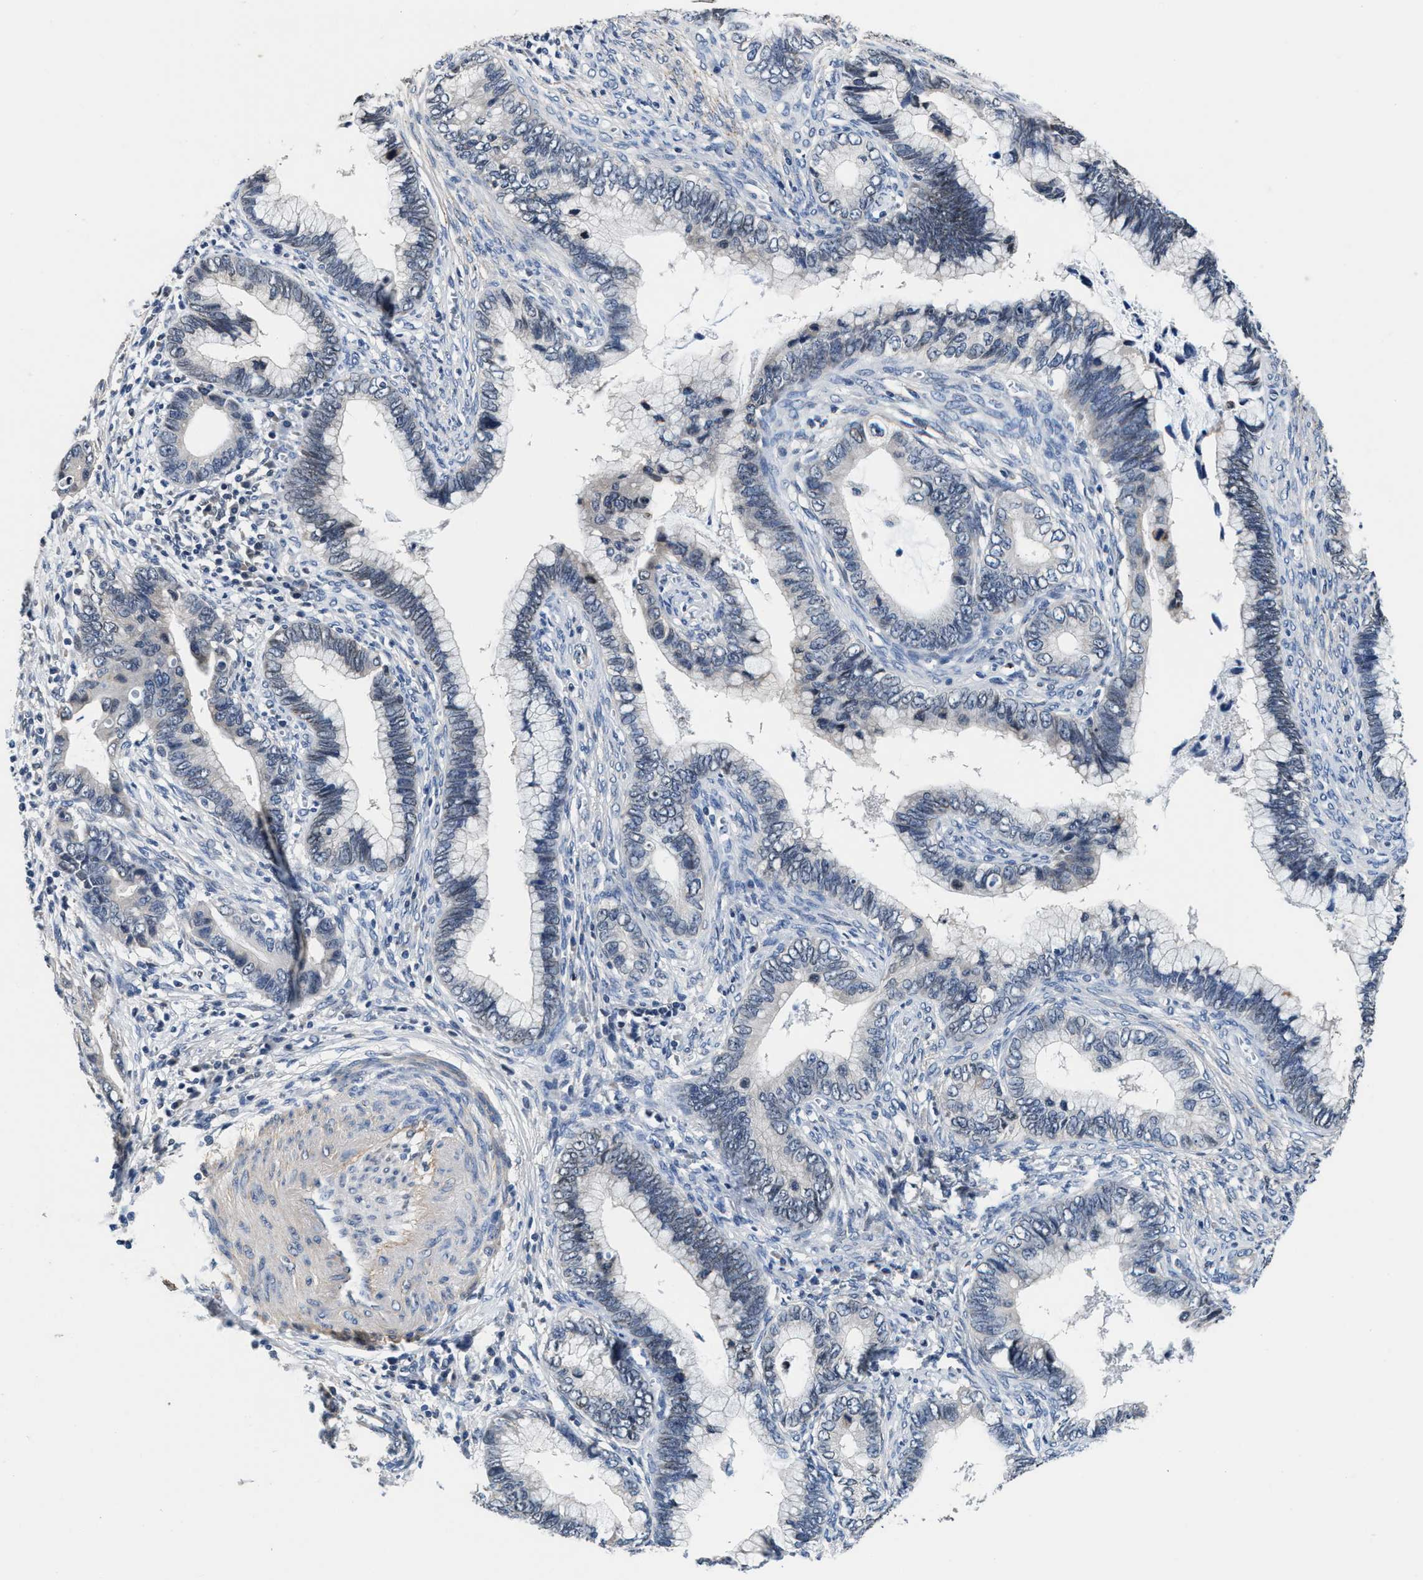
{"staining": {"intensity": "negative", "quantity": "none", "location": "none"}, "tissue": "cervical cancer", "cell_type": "Tumor cells", "image_type": "cancer", "snomed": [{"axis": "morphology", "description": "Adenocarcinoma, NOS"}, {"axis": "topography", "description": "Cervix"}], "caption": "Tumor cells are negative for protein expression in human adenocarcinoma (cervical). (DAB immunohistochemistry (IHC), high magnification).", "gene": "MYH3", "patient": {"sex": "female", "age": 44}}